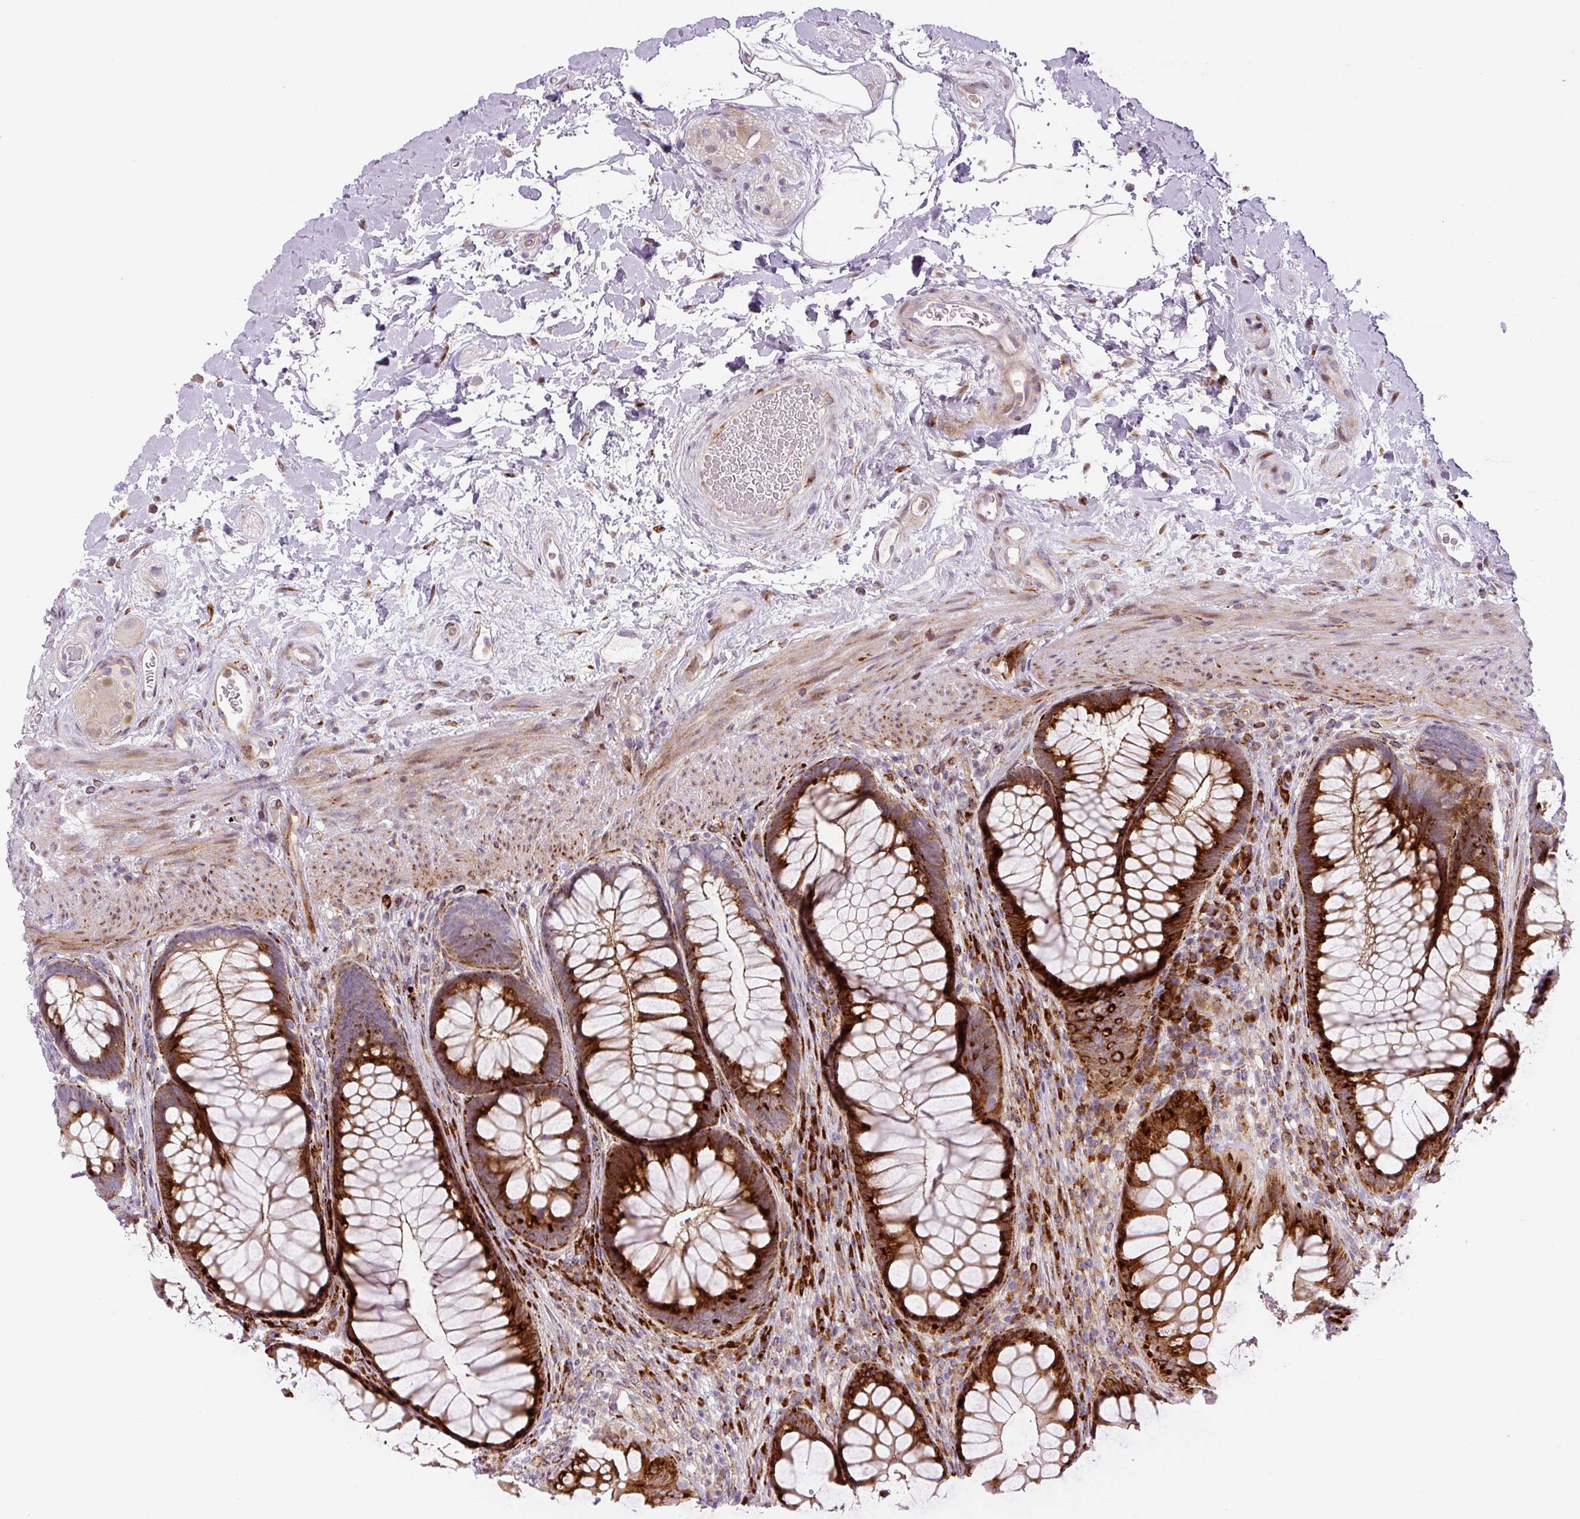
{"staining": {"intensity": "strong", "quantity": ">75%", "location": "cytoplasmic/membranous"}, "tissue": "rectum", "cell_type": "Glandular cells", "image_type": "normal", "snomed": [{"axis": "morphology", "description": "Normal tissue, NOS"}, {"axis": "topography", "description": "Rectum"}], "caption": "Normal rectum reveals strong cytoplasmic/membranous expression in about >75% of glandular cells, visualized by immunohistochemistry.", "gene": "DISP3", "patient": {"sex": "male", "age": 53}}